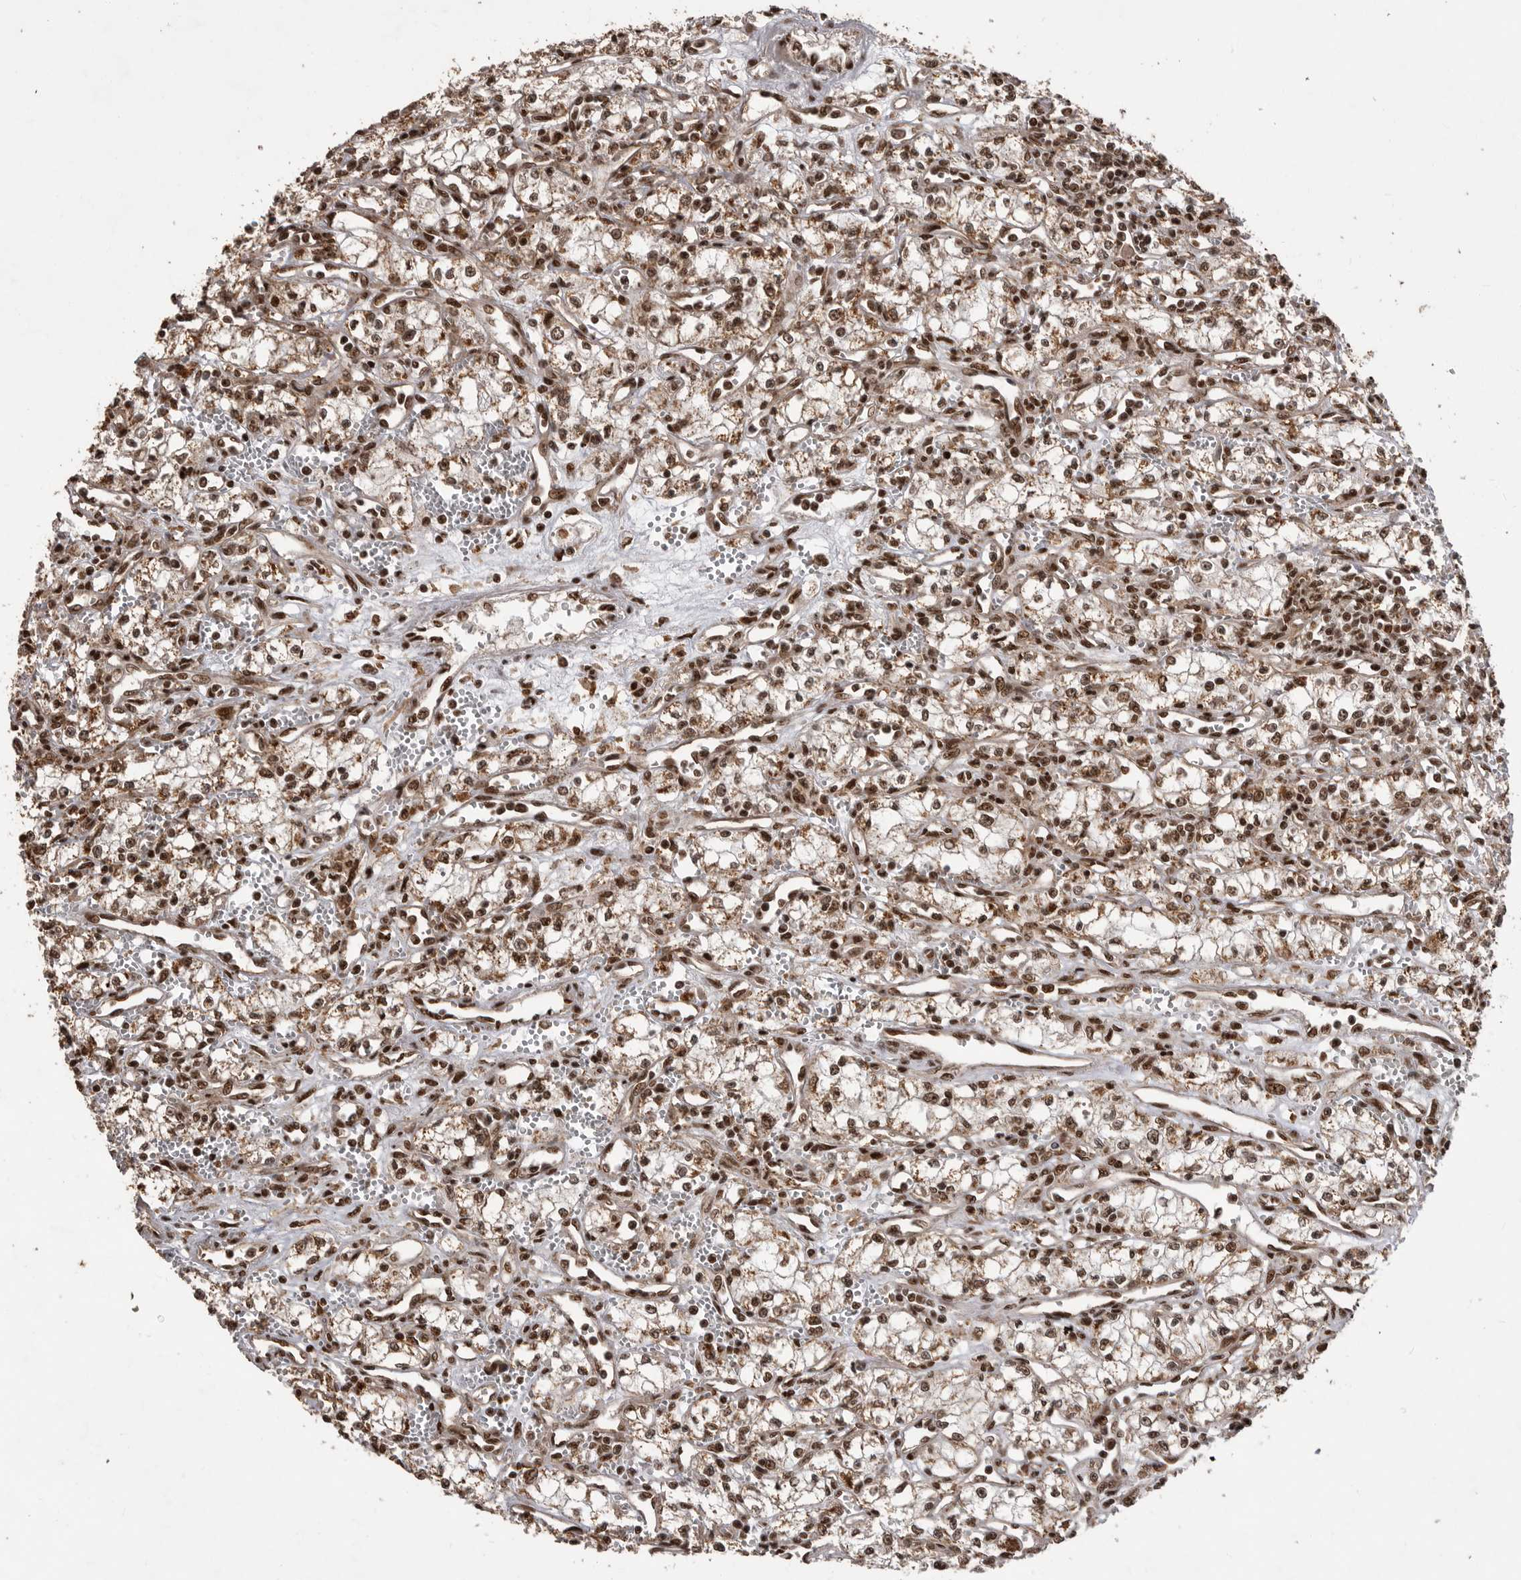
{"staining": {"intensity": "moderate", "quantity": ">75%", "location": "nuclear"}, "tissue": "renal cancer", "cell_type": "Tumor cells", "image_type": "cancer", "snomed": [{"axis": "morphology", "description": "Adenocarcinoma, NOS"}, {"axis": "topography", "description": "Kidney"}], "caption": "Immunohistochemical staining of human renal cancer (adenocarcinoma) demonstrates medium levels of moderate nuclear protein staining in about >75% of tumor cells.", "gene": "PPP1R8", "patient": {"sex": "male", "age": 59}}